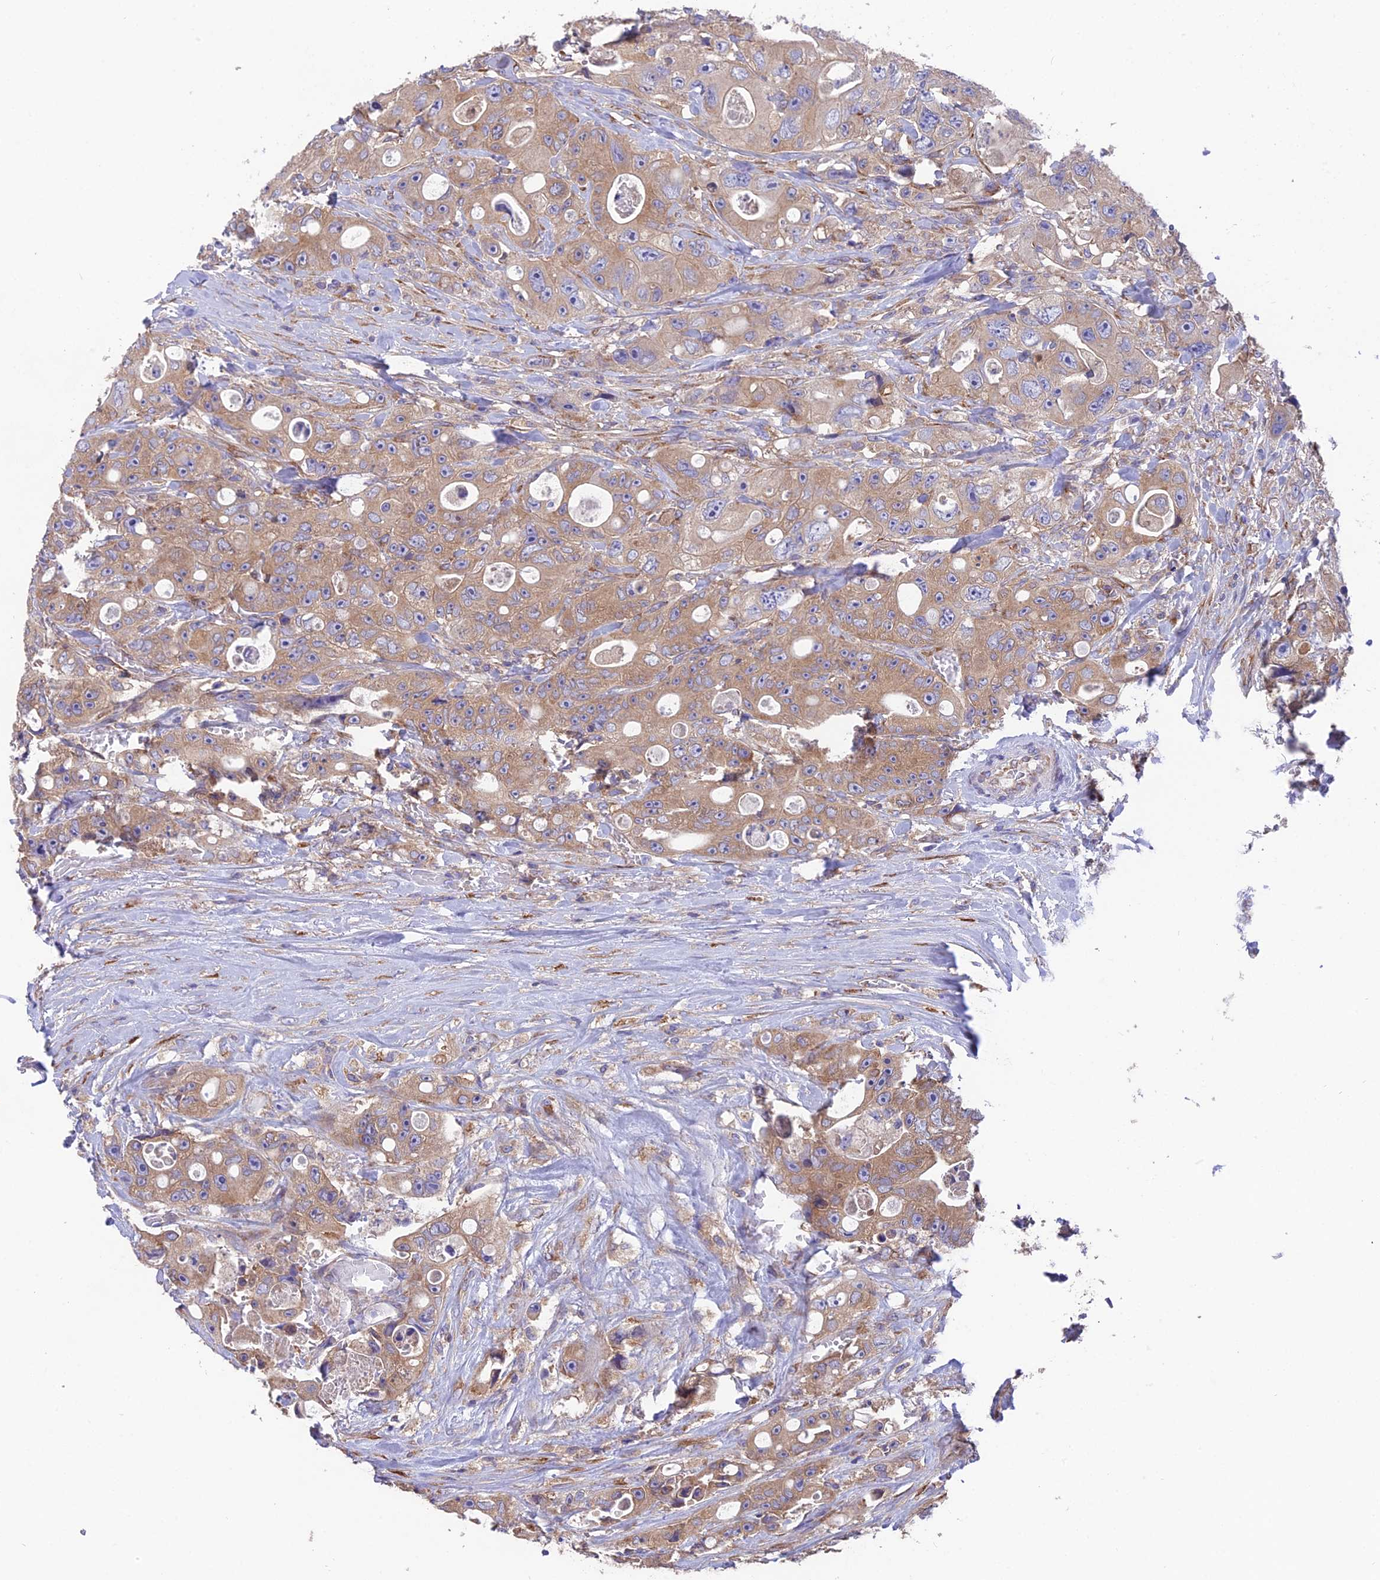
{"staining": {"intensity": "moderate", "quantity": ">75%", "location": "cytoplasmic/membranous"}, "tissue": "colorectal cancer", "cell_type": "Tumor cells", "image_type": "cancer", "snomed": [{"axis": "morphology", "description": "Adenocarcinoma, NOS"}, {"axis": "topography", "description": "Colon"}], "caption": "Tumor cells show moderate cytoplasmic/membranous positivity in about >75% of cells in colorectal cancer (adenocarcinoma).", "gene": "BLOC1S4", "patient": {"sex": "female", "age": 46}}